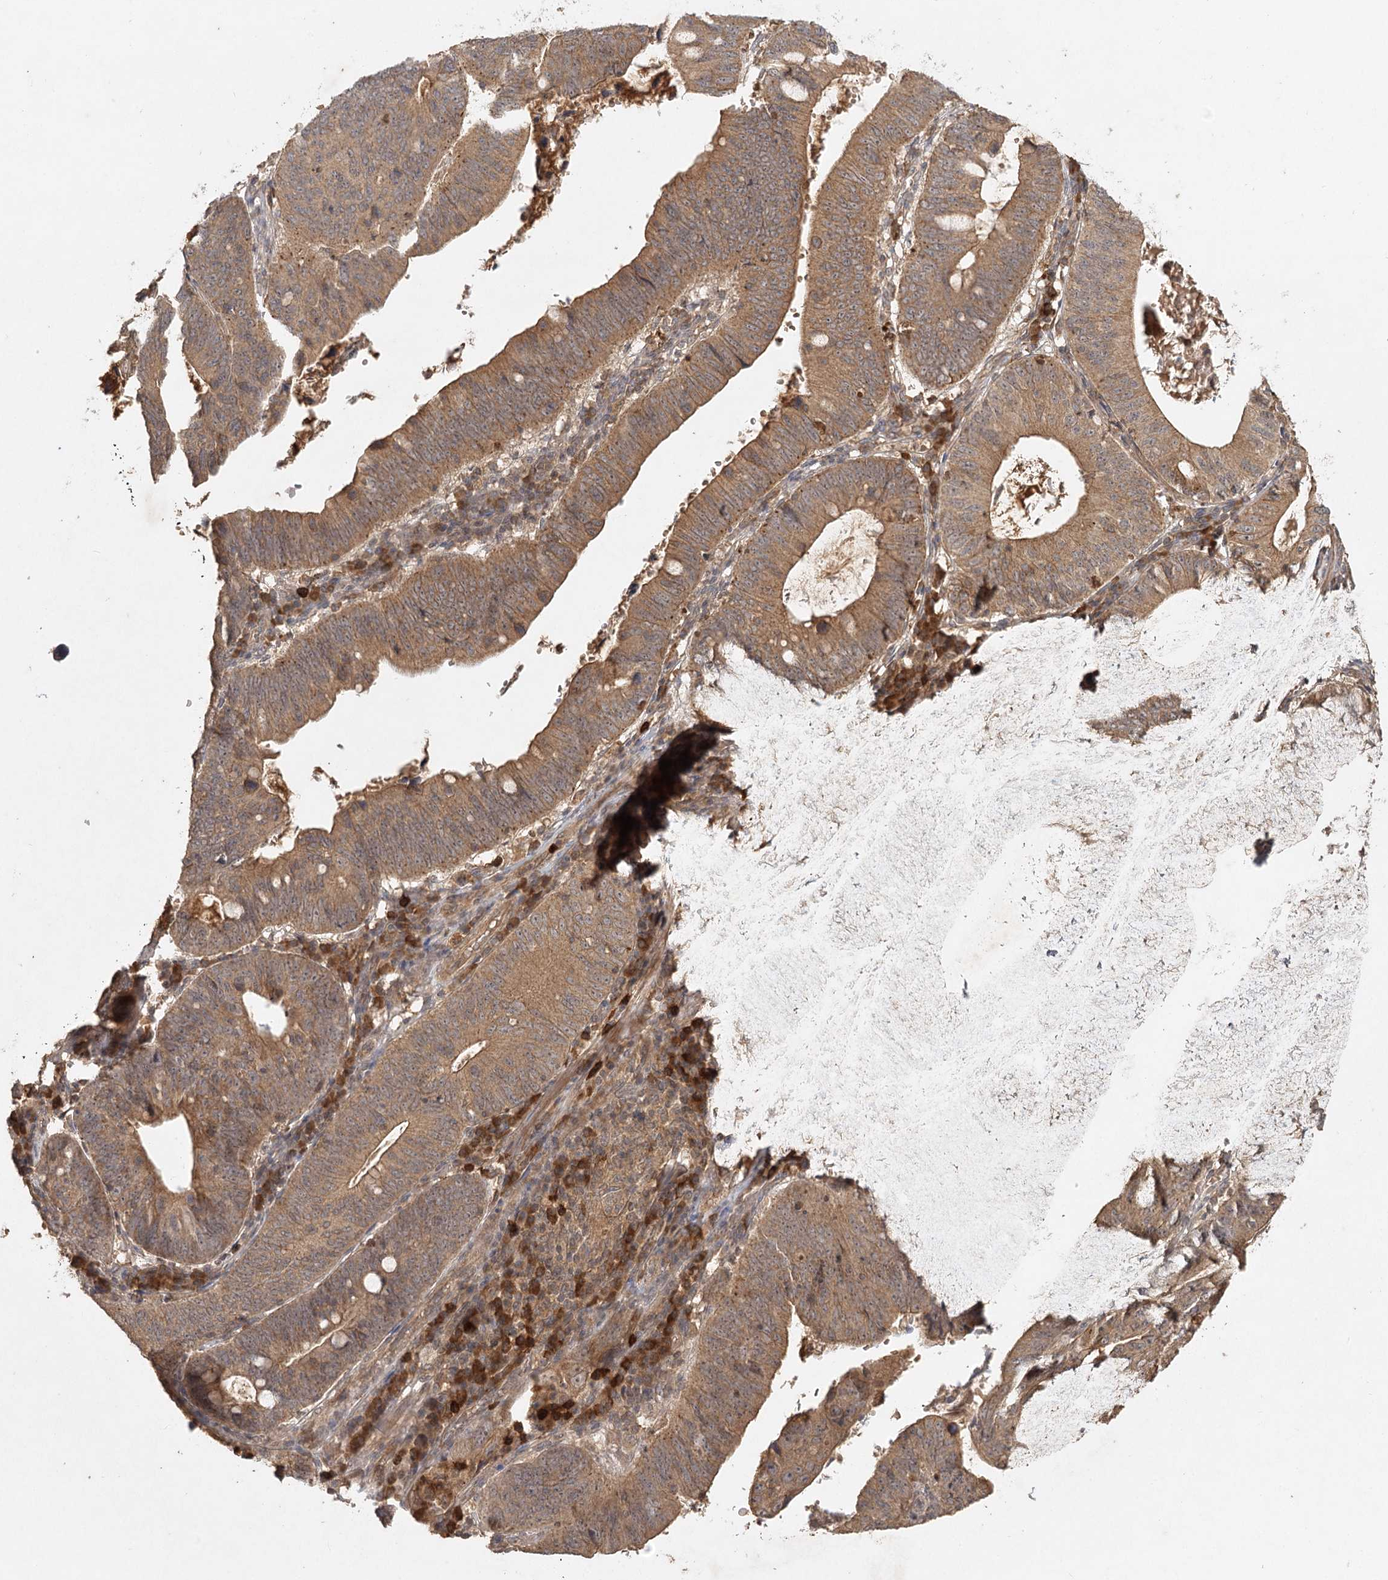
{"staining": {"intensity": "moderate", "quantity": ">75%", "location": "cytoplasmic/membranous"}, "tissue": "stomach cancer", "cell_type": "Tumor cells", "image_type": "cancer", "snomed": [{"axis": "morphology", "description": "Adenocarcinoma, NOS"}, {"axis": "topography", "description": "Stomach"}], "caption": "Immunohistochemistry (IHC) (DAB) staining of human stomach cancer (adenocarcinoma) reveals moderate cytoplasmic/membranous protein positivity in approximately >75% of tumor cells.", "gene": "ARL13A", "patient": {"sex": "male", "age": 59}}